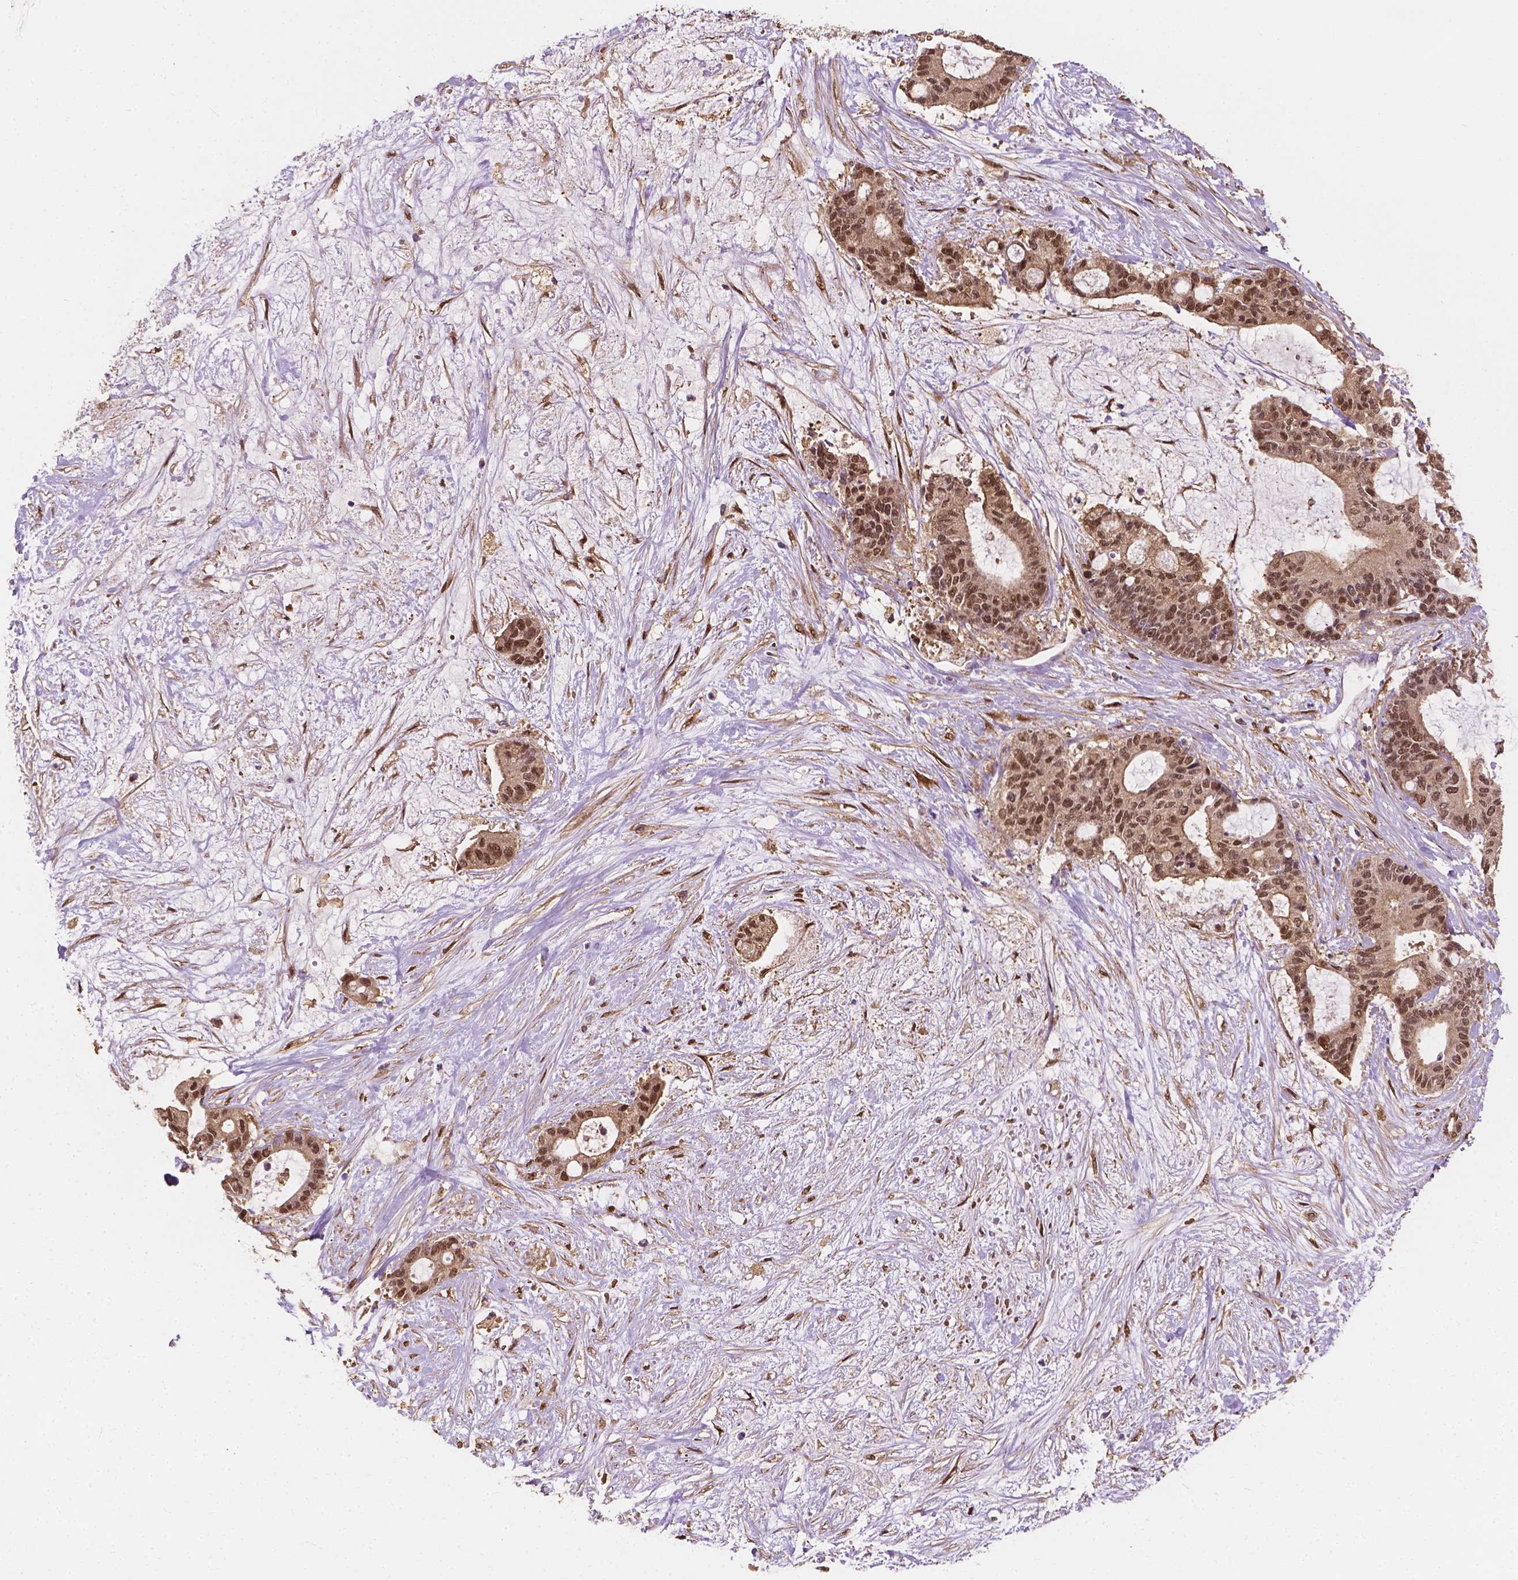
{"staining": {"intensity": "moderate", "quantity": ">75%", "location": "nuclear"}, "tissue": "liver cancer", "cell_type": "Tumor cells", "image_type": "cancer", "snomed": [{"axis": "morphology", "description": "Normal tissue, NOS"}, {"axis": "morphology", "description": "Cholangiocarcinoma"}, {"axis": "topography", "description": "Liver"}, {"axis": "topography", "description": "Peripheral nerve tissue"}], "caption": "DAB (3,3'-diaminobenzidine) immunohistochemical staining of liver cancer shows moderate nuclear protein expression in about >75% of tumor cells. Nuclei are stained in blue.", "gene": "YAP1", "patient": {"sex": "female", "age": 73}}